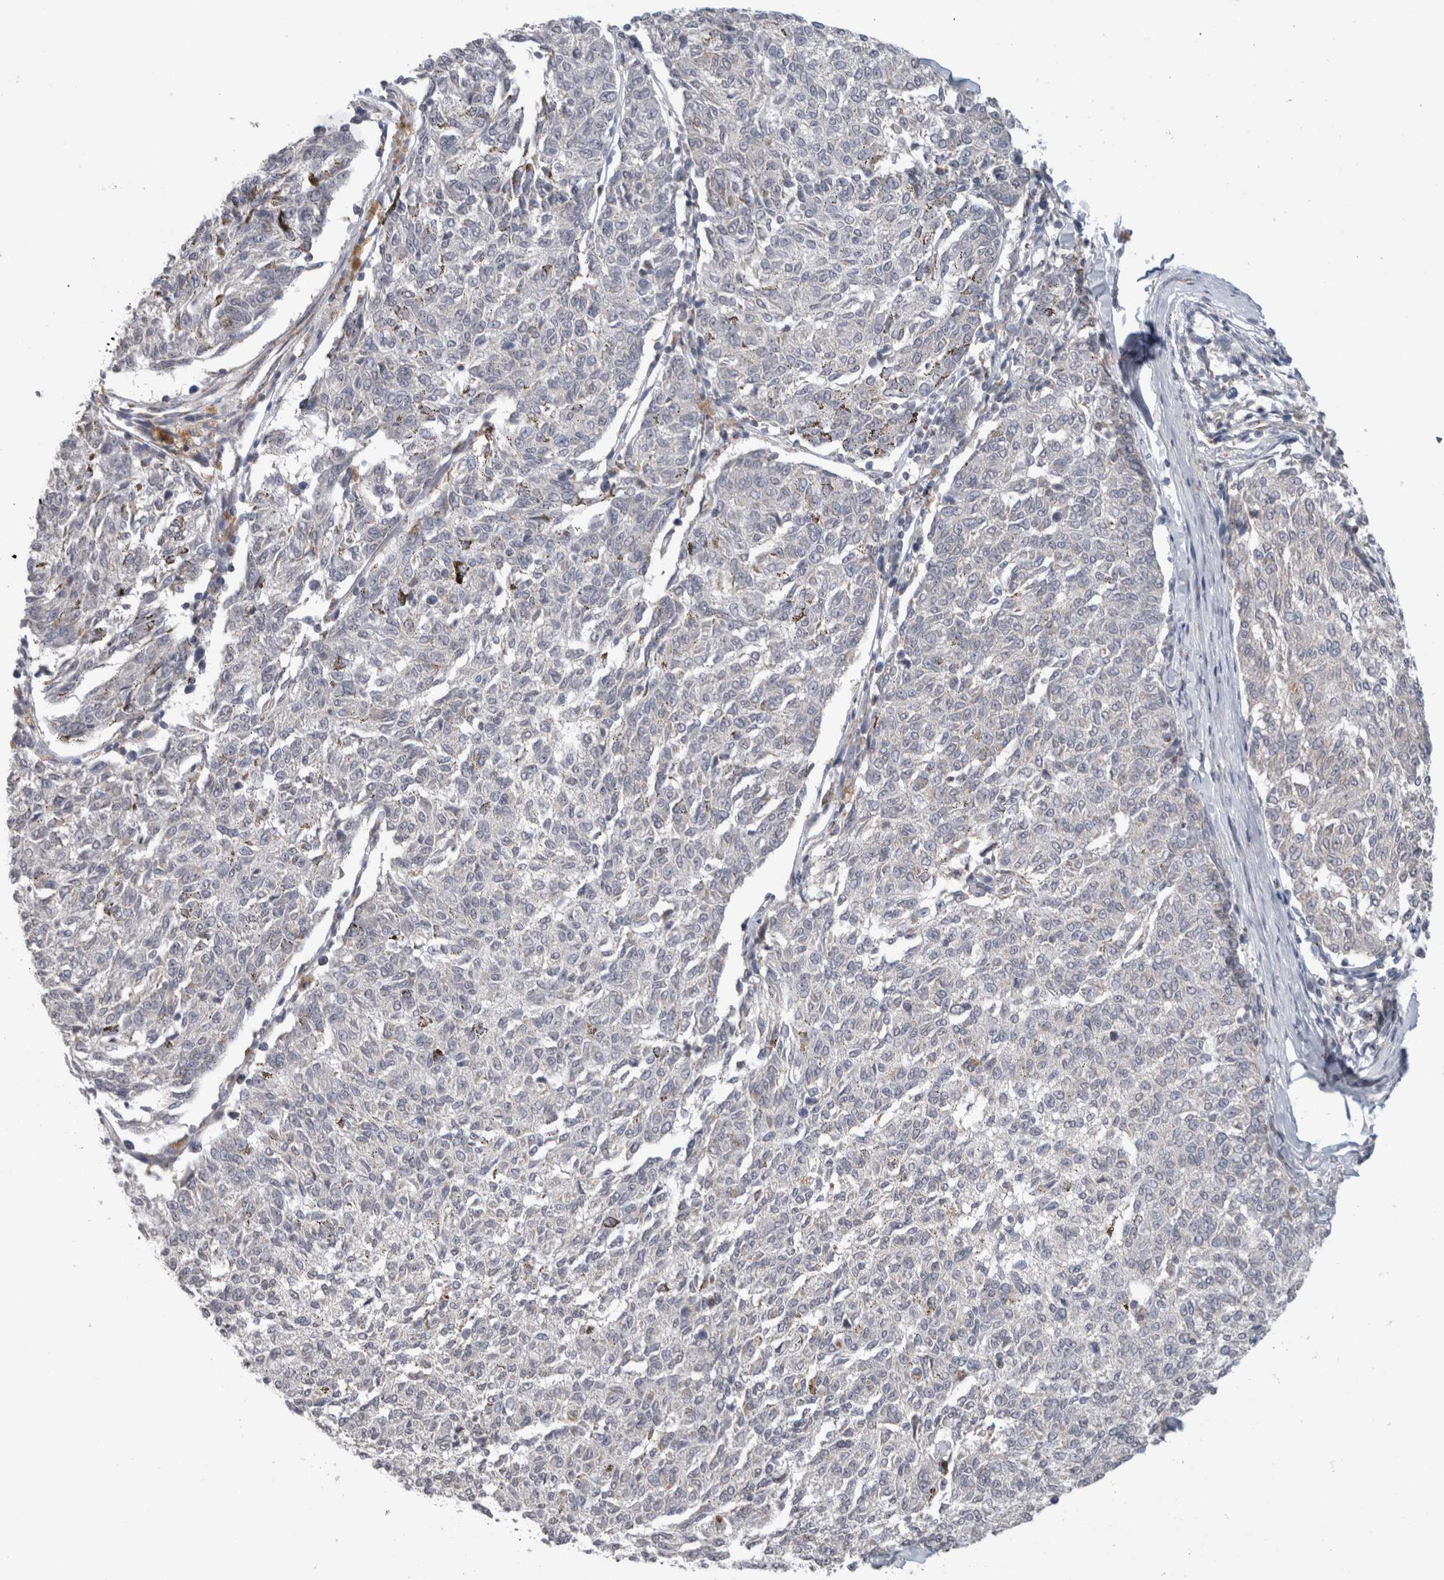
{"staining": {"intensity": "negative", "quantity": "none", "location": "none"}, "tissue": "melanoma", "cell_type": "Tumor cells", "image_type": "cancer", "snomed": [{"axis": "morphology", "description": "Malignant melanoma, NOS"}, {"axis": "topography", "description": "Skin"}], "caption": "High magnification brightfield microscopy of melanoma stained with DAB (3,3'-diaminobenzidine) (brown) and counterstained with hematoxylin (blue): tumor cells show no significant positivity.", "gene": "RAB18", "patient": {"sex": "female", "age": 72}}